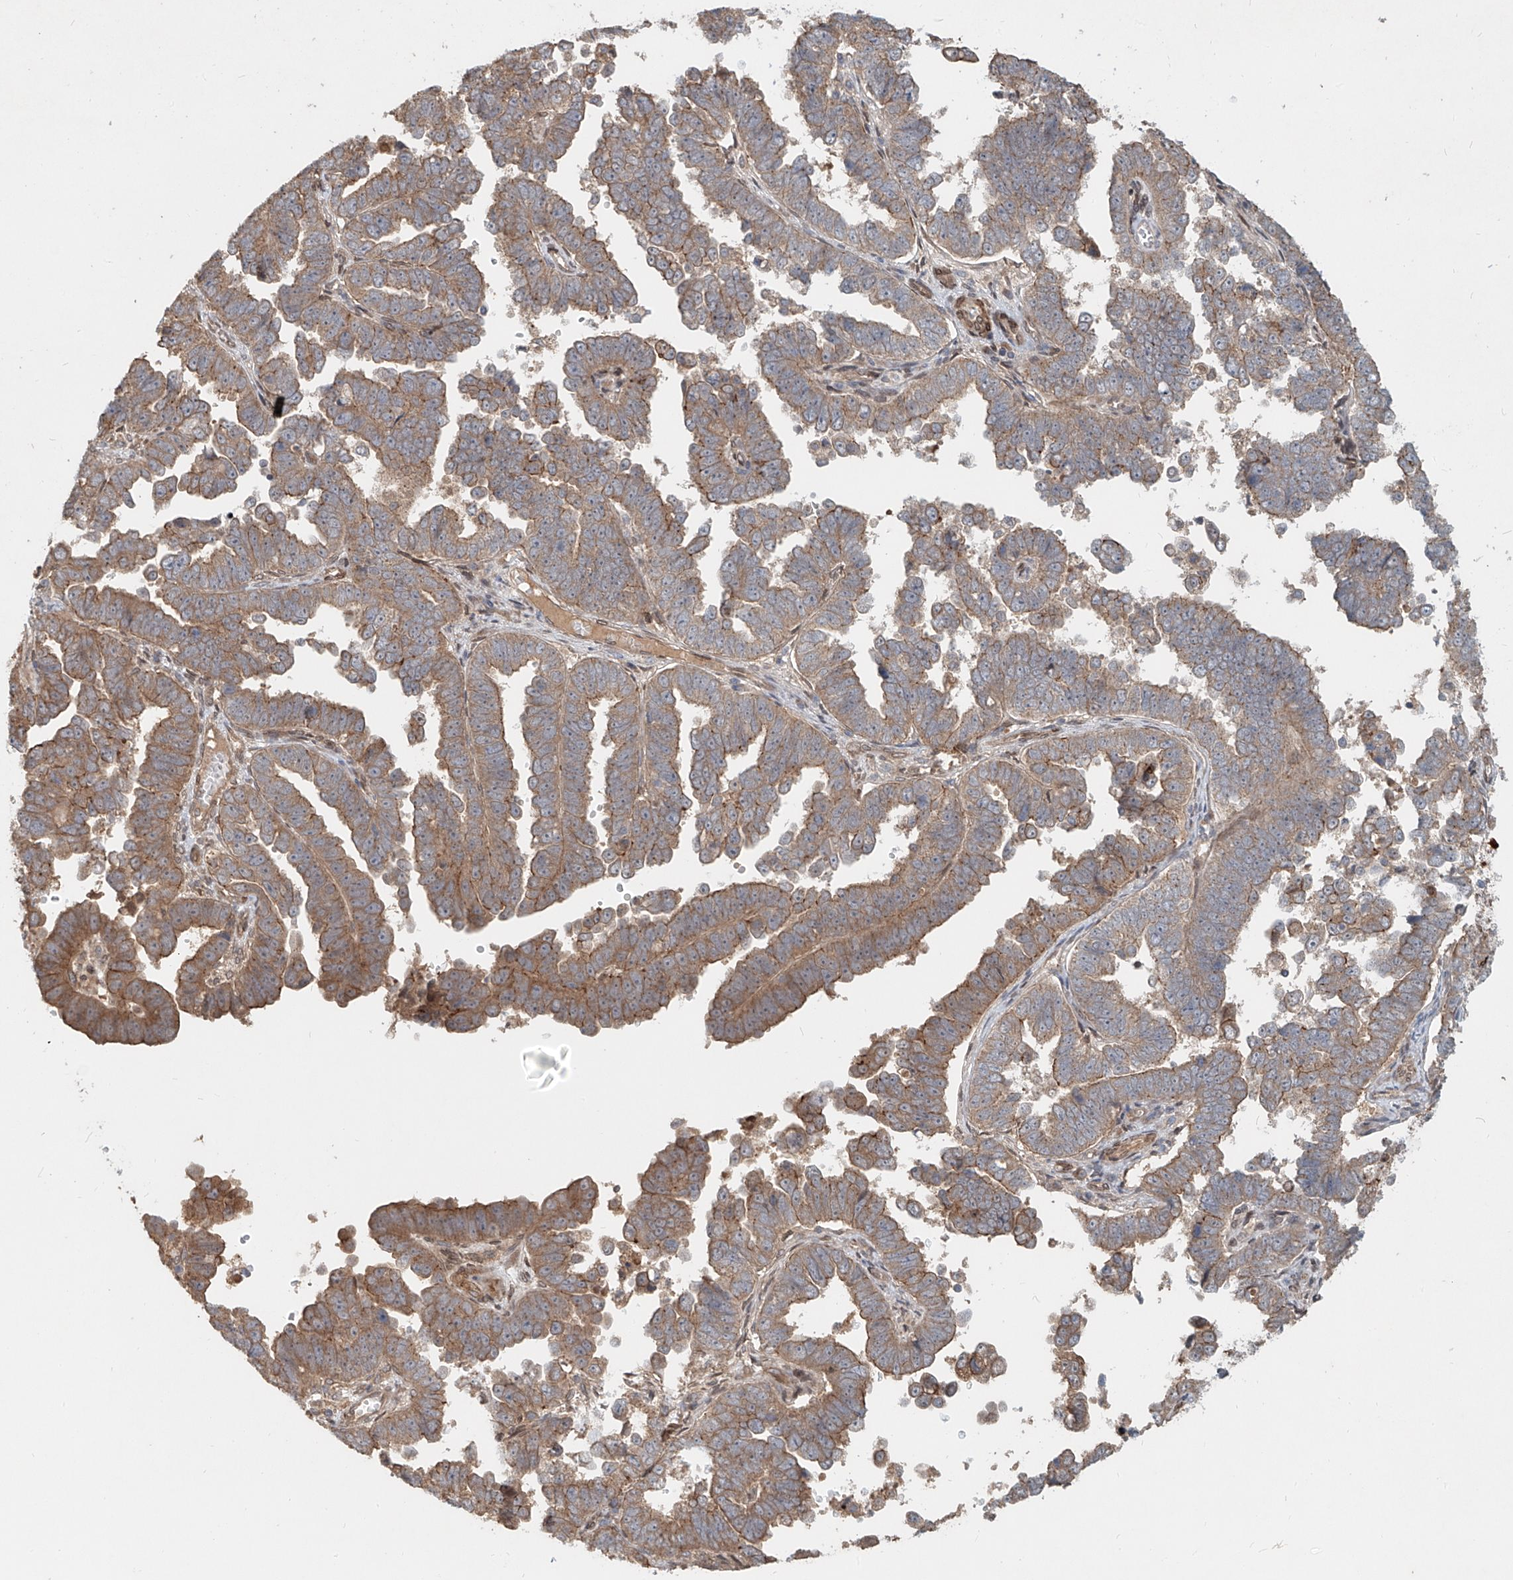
{"staining": {"intensity": "moderate", "quantity": "<25%", "location": "cytoplasmic/membranous"}, "tissue": "endometrial cancer", "cell_type": "Tumor cells", "image_type": "cancer", "snomed": [{"axis": "morphology", "description": "Adenocarcinoma, NOS"}, {"axis": "topography", "description": "Endometrium"}], "caption": "Brown immunohistochemical staining in endometrial cancer (adenocarcinoma) exhibits moderate cytoplasmic/membranous staining in approximately <25% of tumor cells.", "gene": "SASH1", "patient": {"sex": "female", "age": 75}}